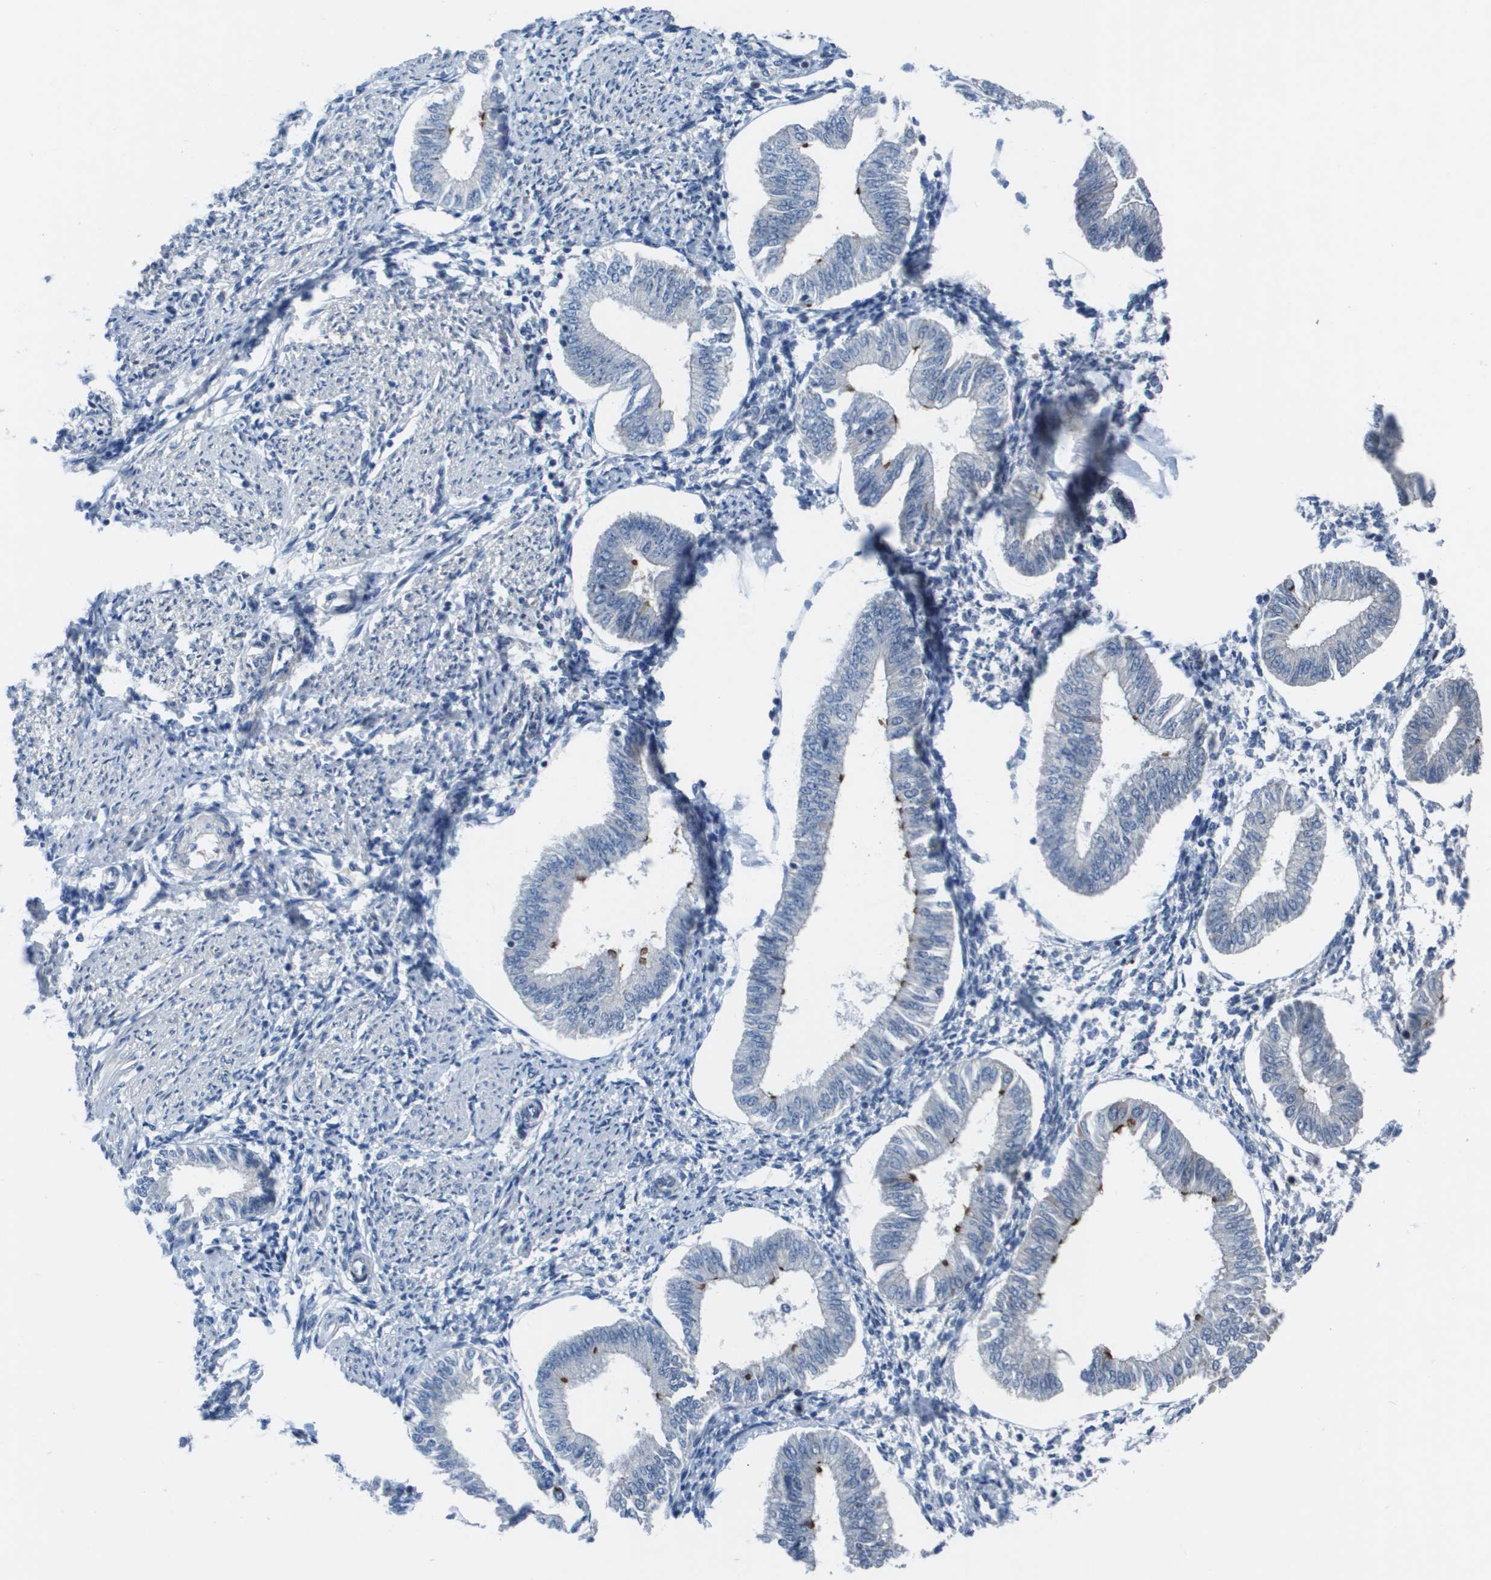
{"staining": {"intensity": "negative", "quantity": "none", "location": "none"}, "tissue": "endometrium", "cell_type": "Cells in endometrial stroma", "image_type": "normal", "snomed": [{"axis": "morphology", "description": "Normal tissue, NOS"}, {"axis": "topography", "description": "Endometrium"}], "caption": "Immunohistochemistry (IHC) micrograph of normal endometrium: human endometrium stained with DAB (3,3'-diaminobenzidine) demonstrates no significant protein expression in cells in endometrial stroma.", "gene": "NCS1", "patient": {"sex": "female", "age": 50}}